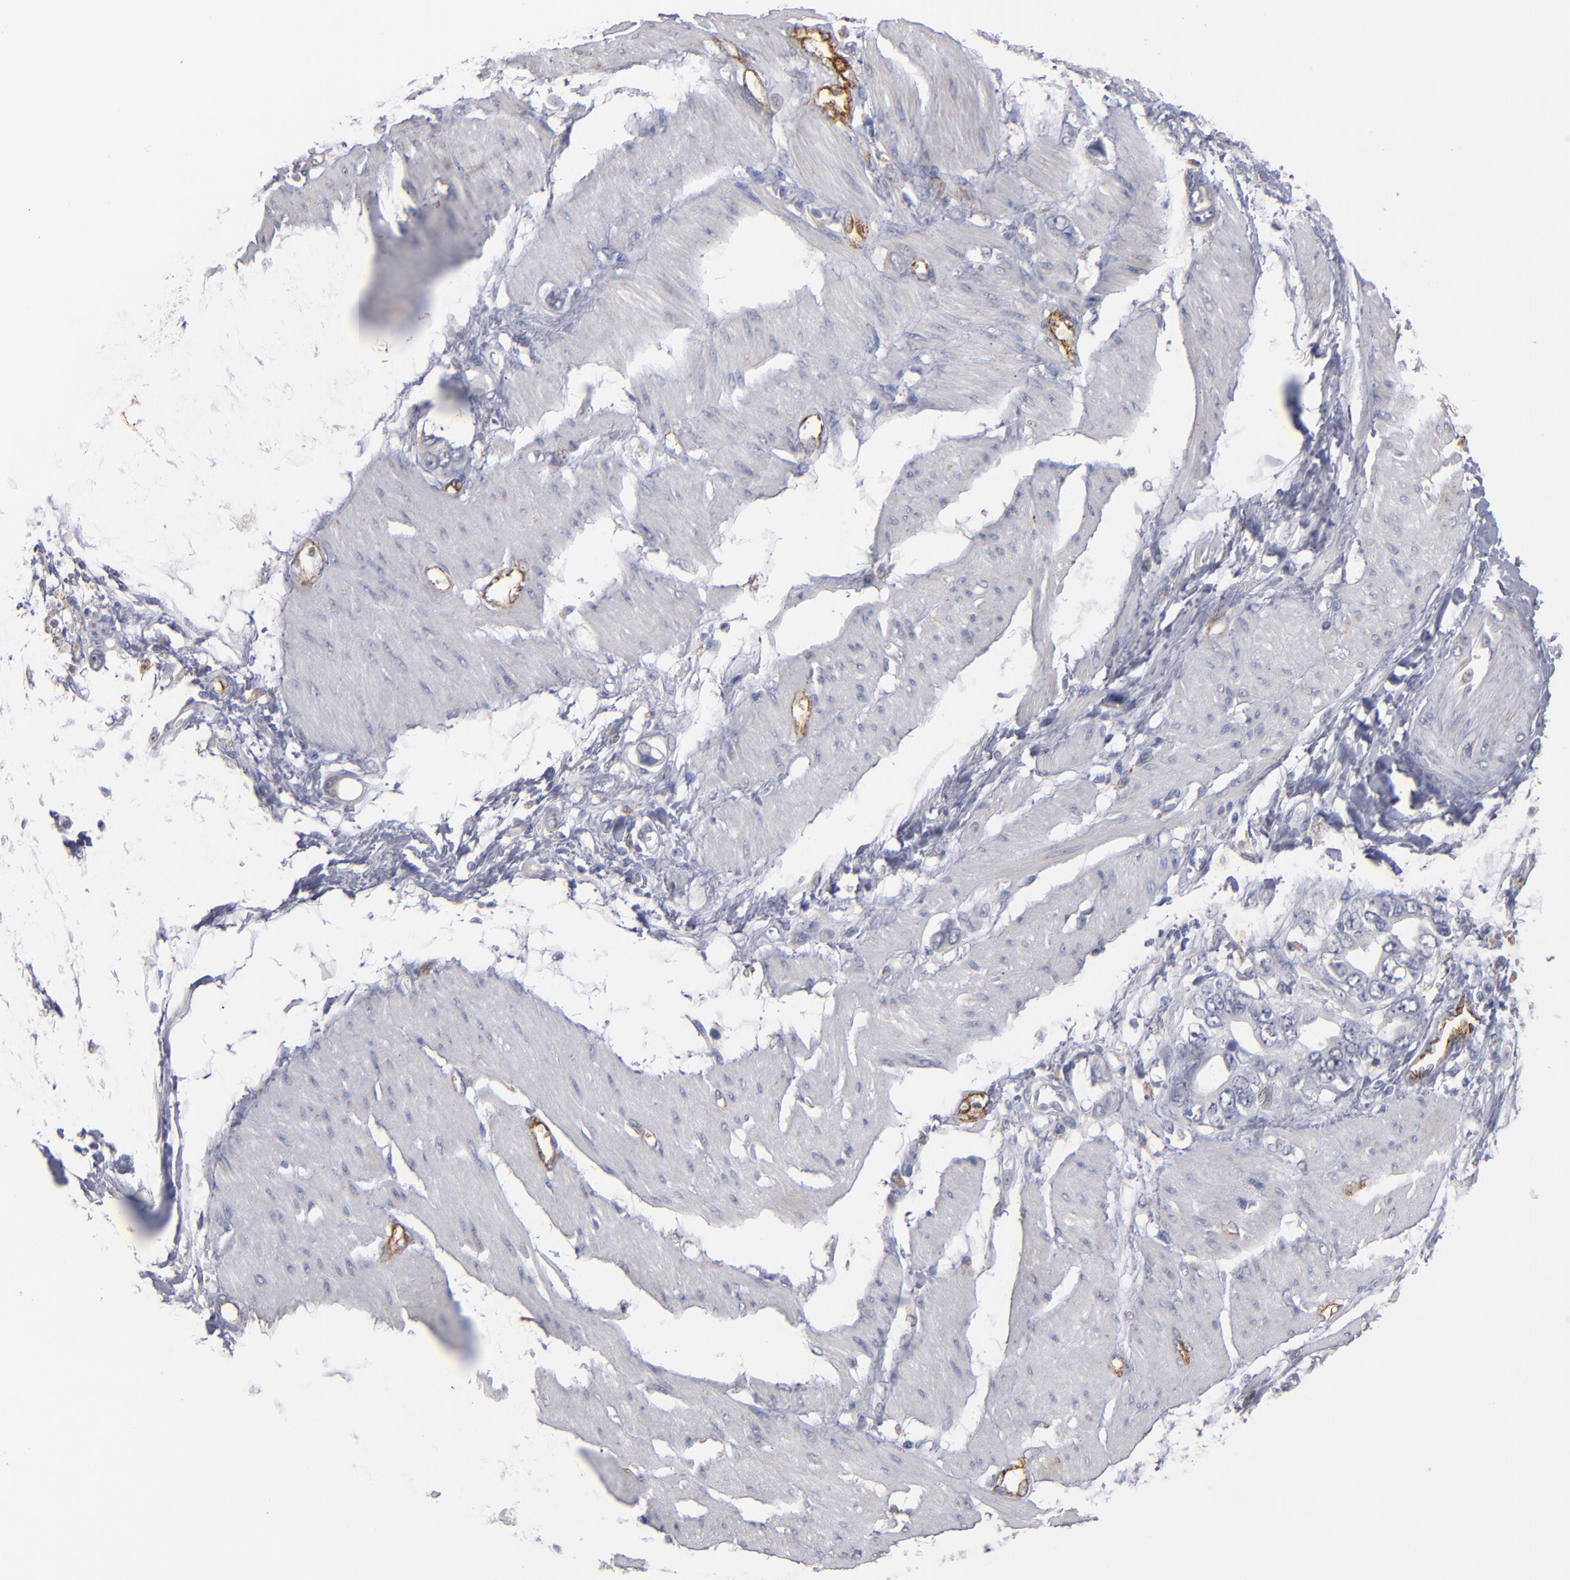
{"staining": {"intensity": "weak", "quantity": "<25%", "location": "cytoplasmic/membranous"}, "tissue": "stomach cancer", "cell_type": "Tumor cells", "image_type": "cancer", "snomed": [{"axis": "morphology", "description": "Adenocarcinoma, NOS"}, {"axis": "topography", "description": "Stomach"}], "caption": "Immunohistochemistry (IHC) photomicrograph of neoplastic tissue: stomach cancer stained with DAB shows no significant protein expression in tumor cells.", "gene": "SELP", "patient": {"sex": "male", "age": 78}}